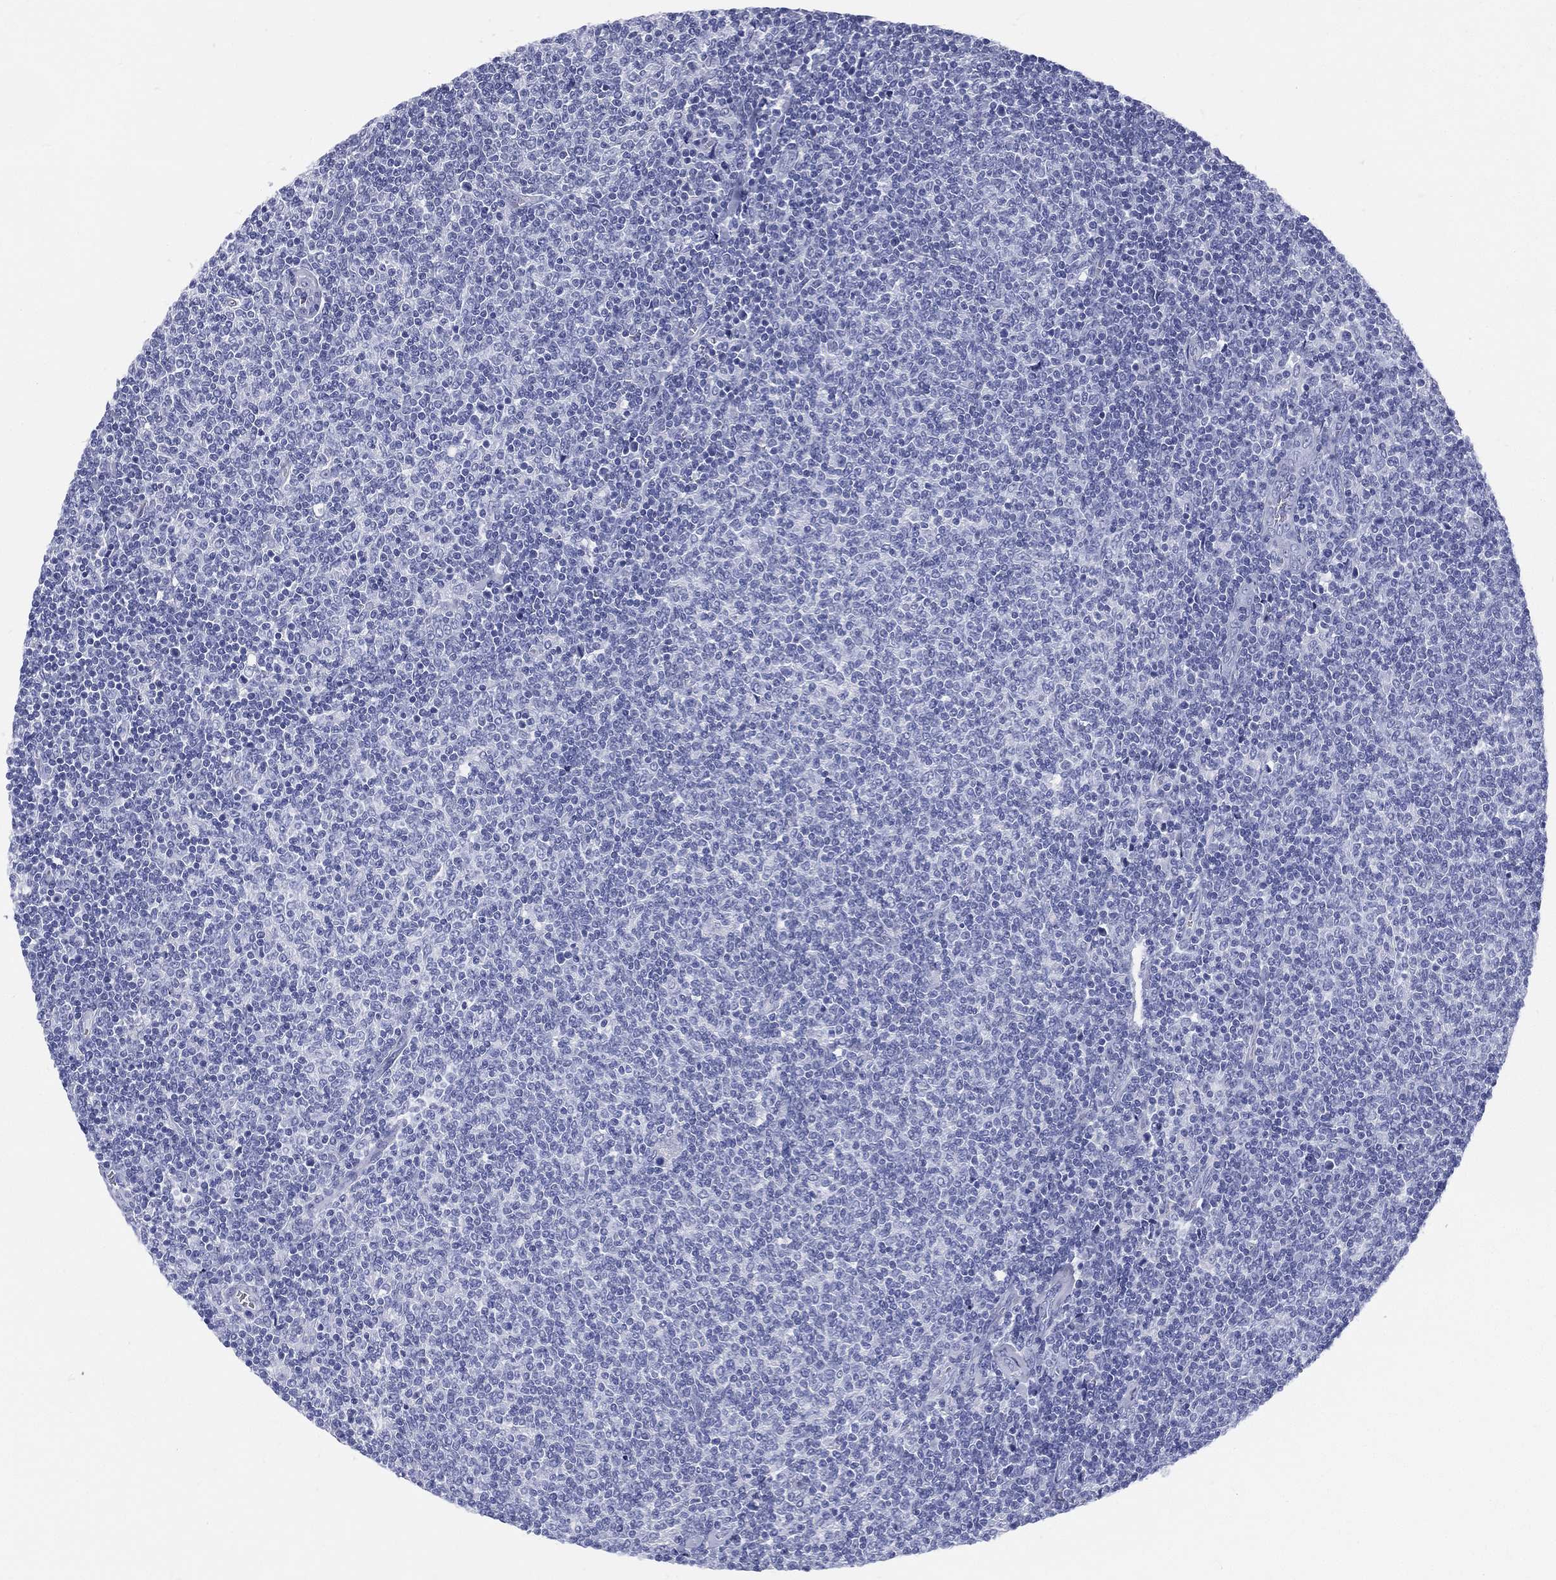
{"staining": {"intensity": "negative", "quantity": "none", "location": "none"}, "tissue": "lymphoma", "cell_type": "Tumor cells", "image_type": "cancer", "snomed": [{"axis": "morphology", "description": "Malignant lymphoma, non-Hodgkin's type, Low grade"}, {"axis": "topography", "description": "Lymph node"}], "caption": "Immunohistochemistry micrograph of lymphoma stained for a protein (brown), which reveals no staining in tumor cells.", "gene": "ETNPPL", "patient": {"sex": "male", "age": 52}}